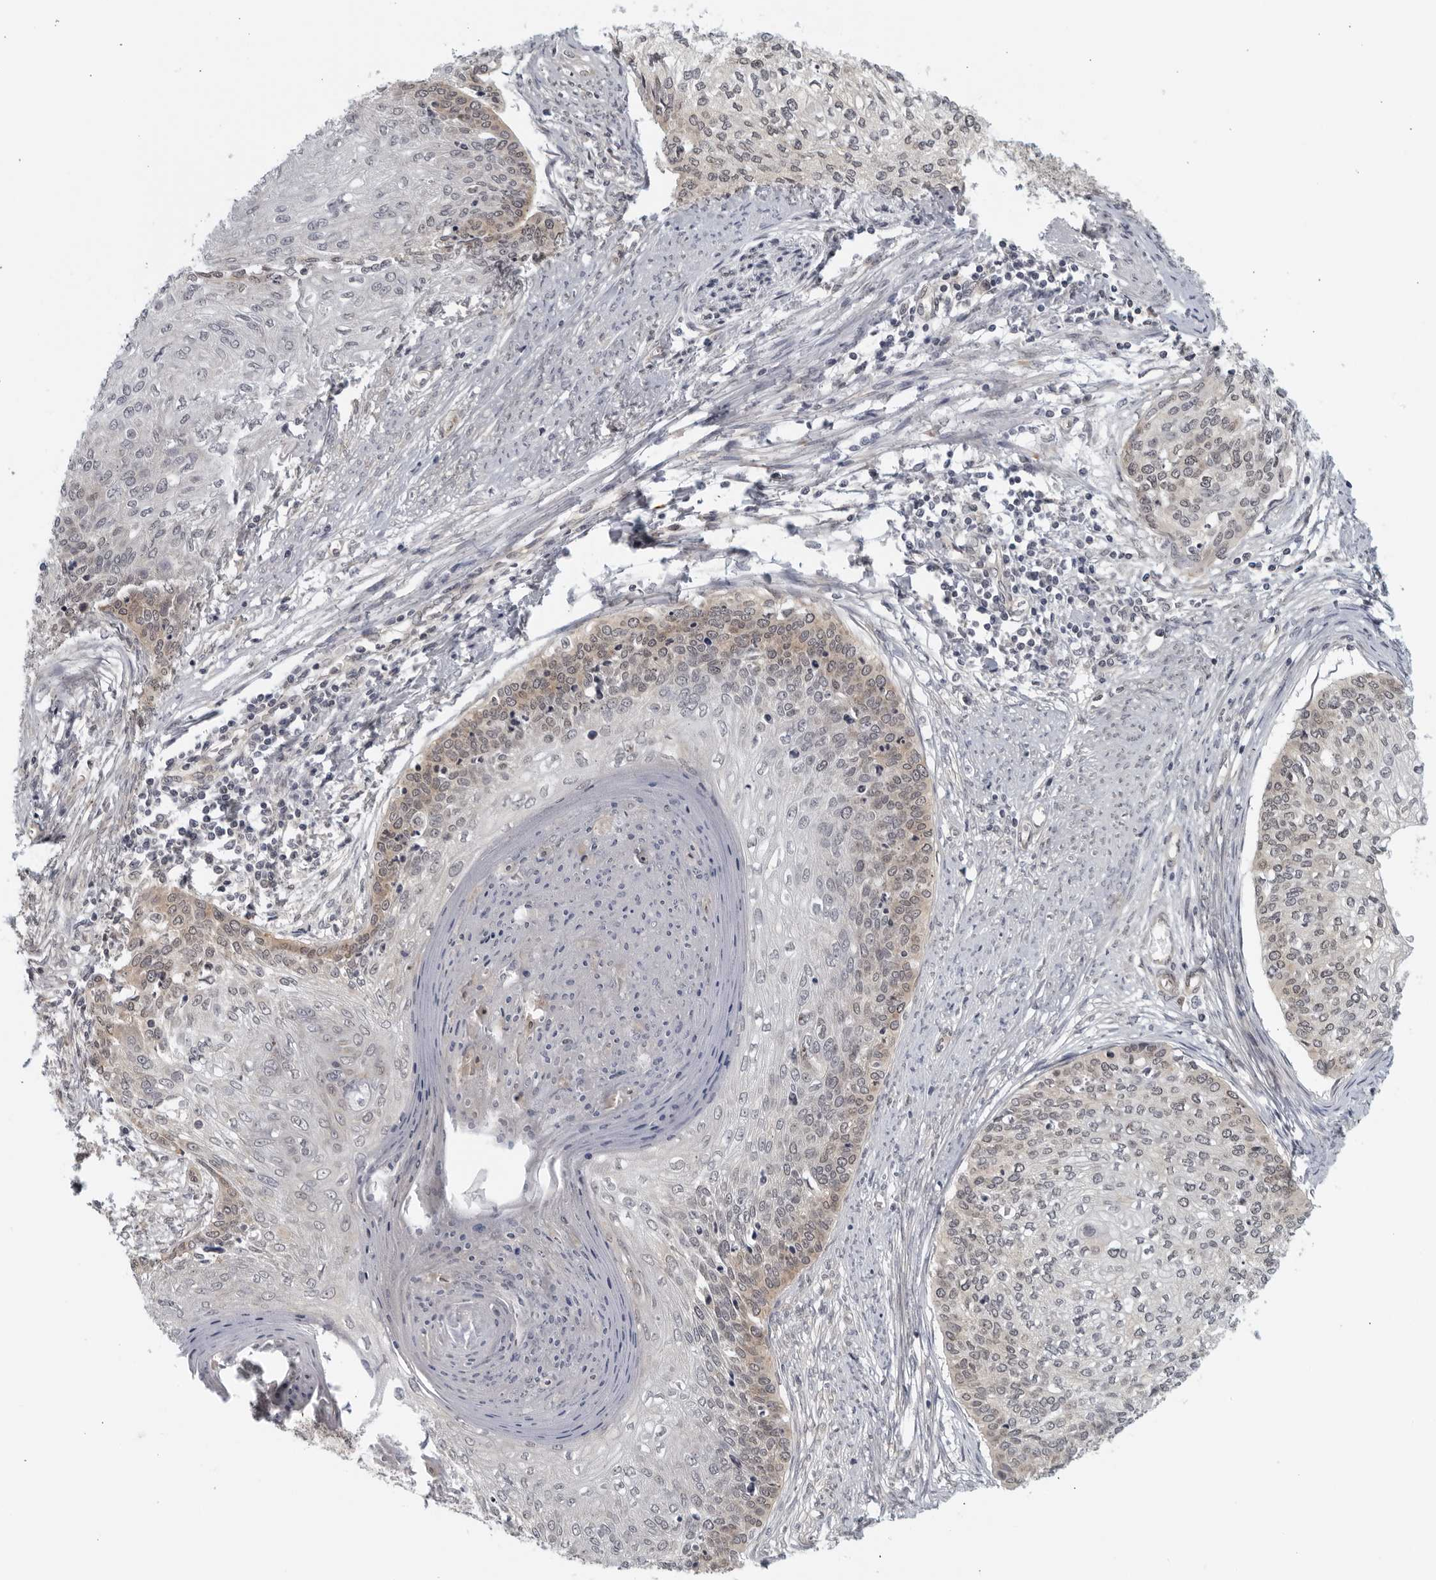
{"staining": {"intensity": "moderate", "quantity": ">75%", "location": "cytoplasmic/membranous,nuclear"}, "tissue": "cervical cancer", "cell_type": "Tumor cells", "image_type": "cancer", "snomed": [{"axis": "morphology", "description": "Squamous cell carcinoma, NOS"}, {"axis": "topography", "description": "Cervix"}], "caption": "Cervical cancer tissue demonstrates moderate cytoplasmic/membranous and nuclear positivity in about >75% of tumor cells", "gene": "RC3H1", "patient": {"sex": "female", "age": 37}}